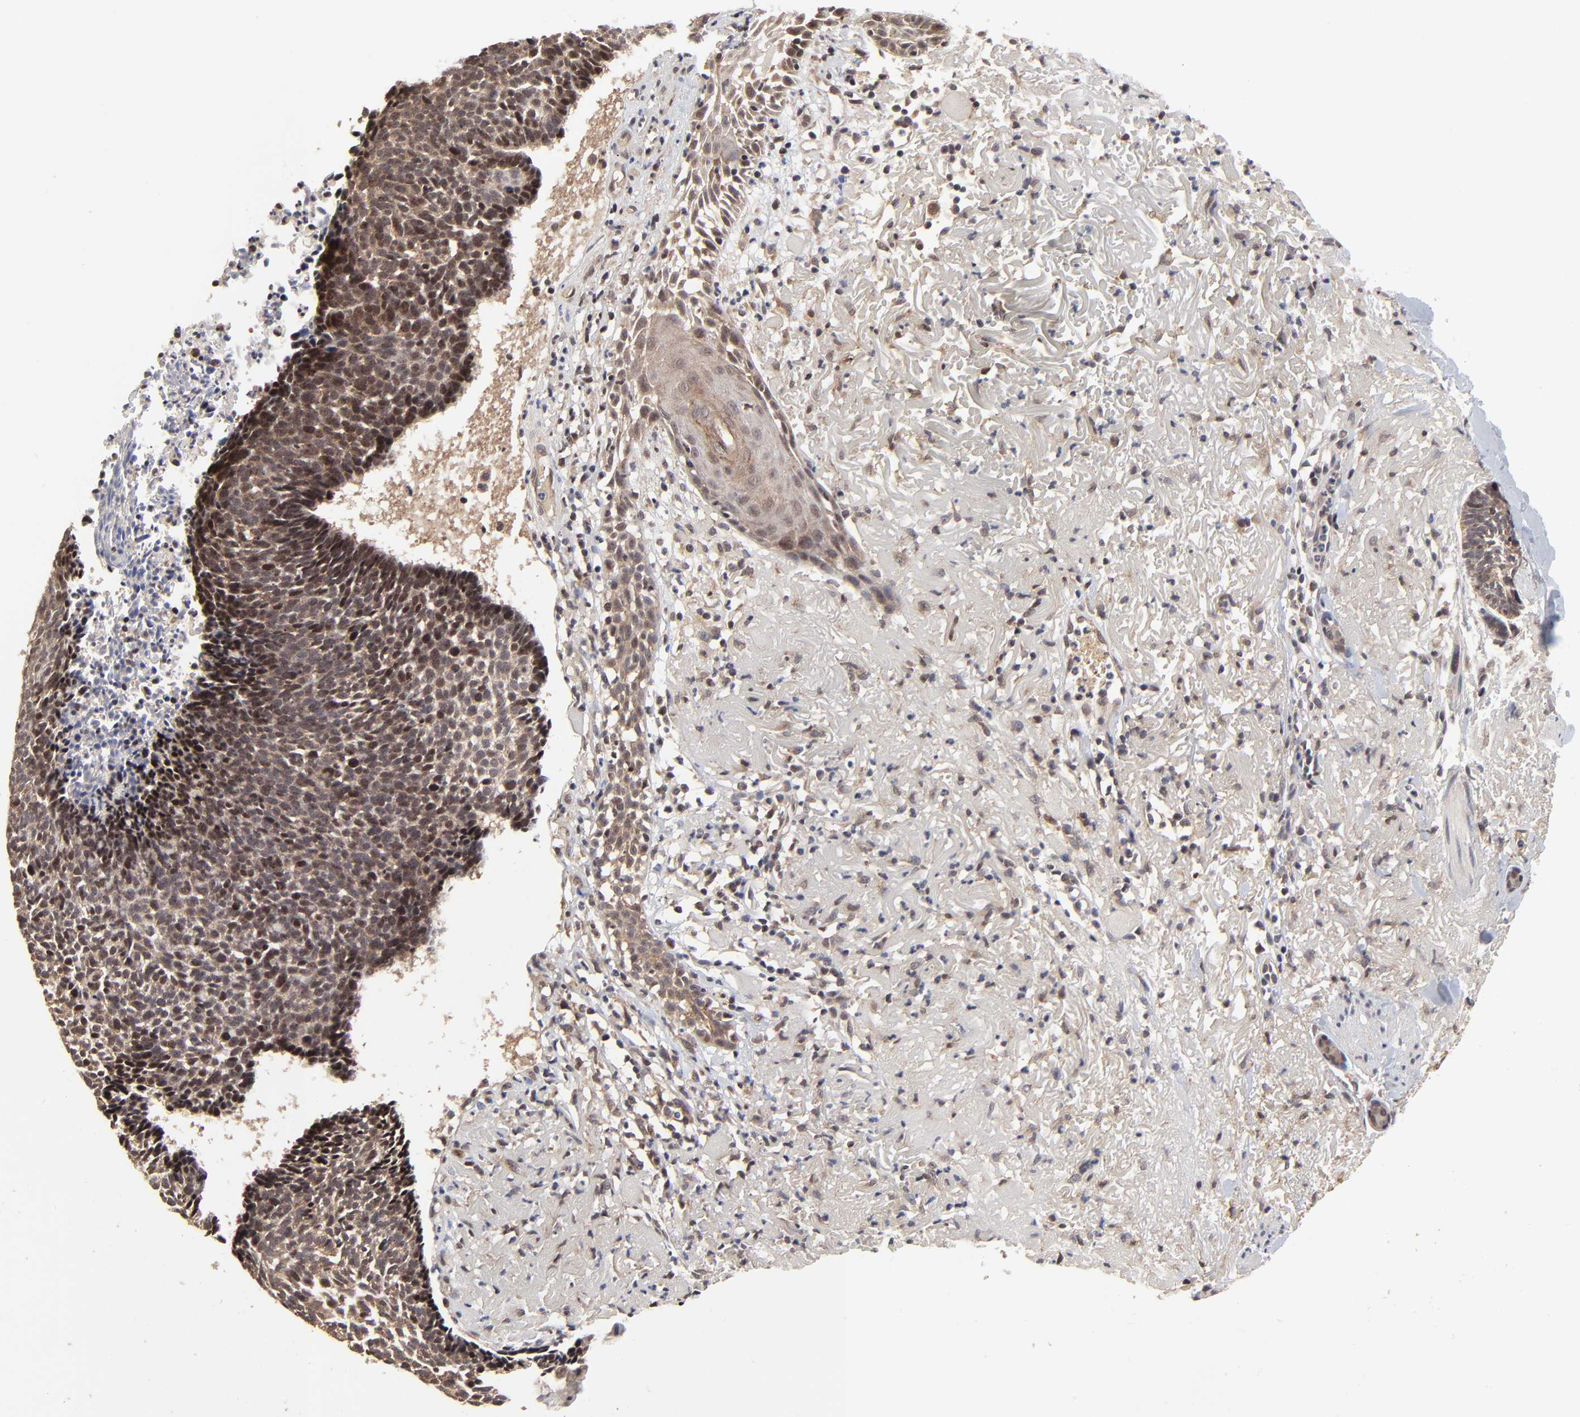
{"staining": {"intensity": "weak", "quantity": ">75%", "location": "cytoplasmic/membranous,nuclear"}, "tissue": "skin cancer", "cell_type": "Tumor cells", "image_type": "cancer", "snomed": [{"axis": "morphology", "description": "Basal cell carcinoma"}, {"axis": "topography", "description": "Skin"}], "caption": "Skin cancer (basal cell carcinoma) stained with DAB immunohistochemistry exhibits low levels of weak cytoplasmic/membranous and nuclear positivity in about >75% of tumor cells. (brown staining indicates protein expression, while blue staining denotes nuclei).", "gene": "FRMD8", "patient": {"sex": "female", "age": 87}}